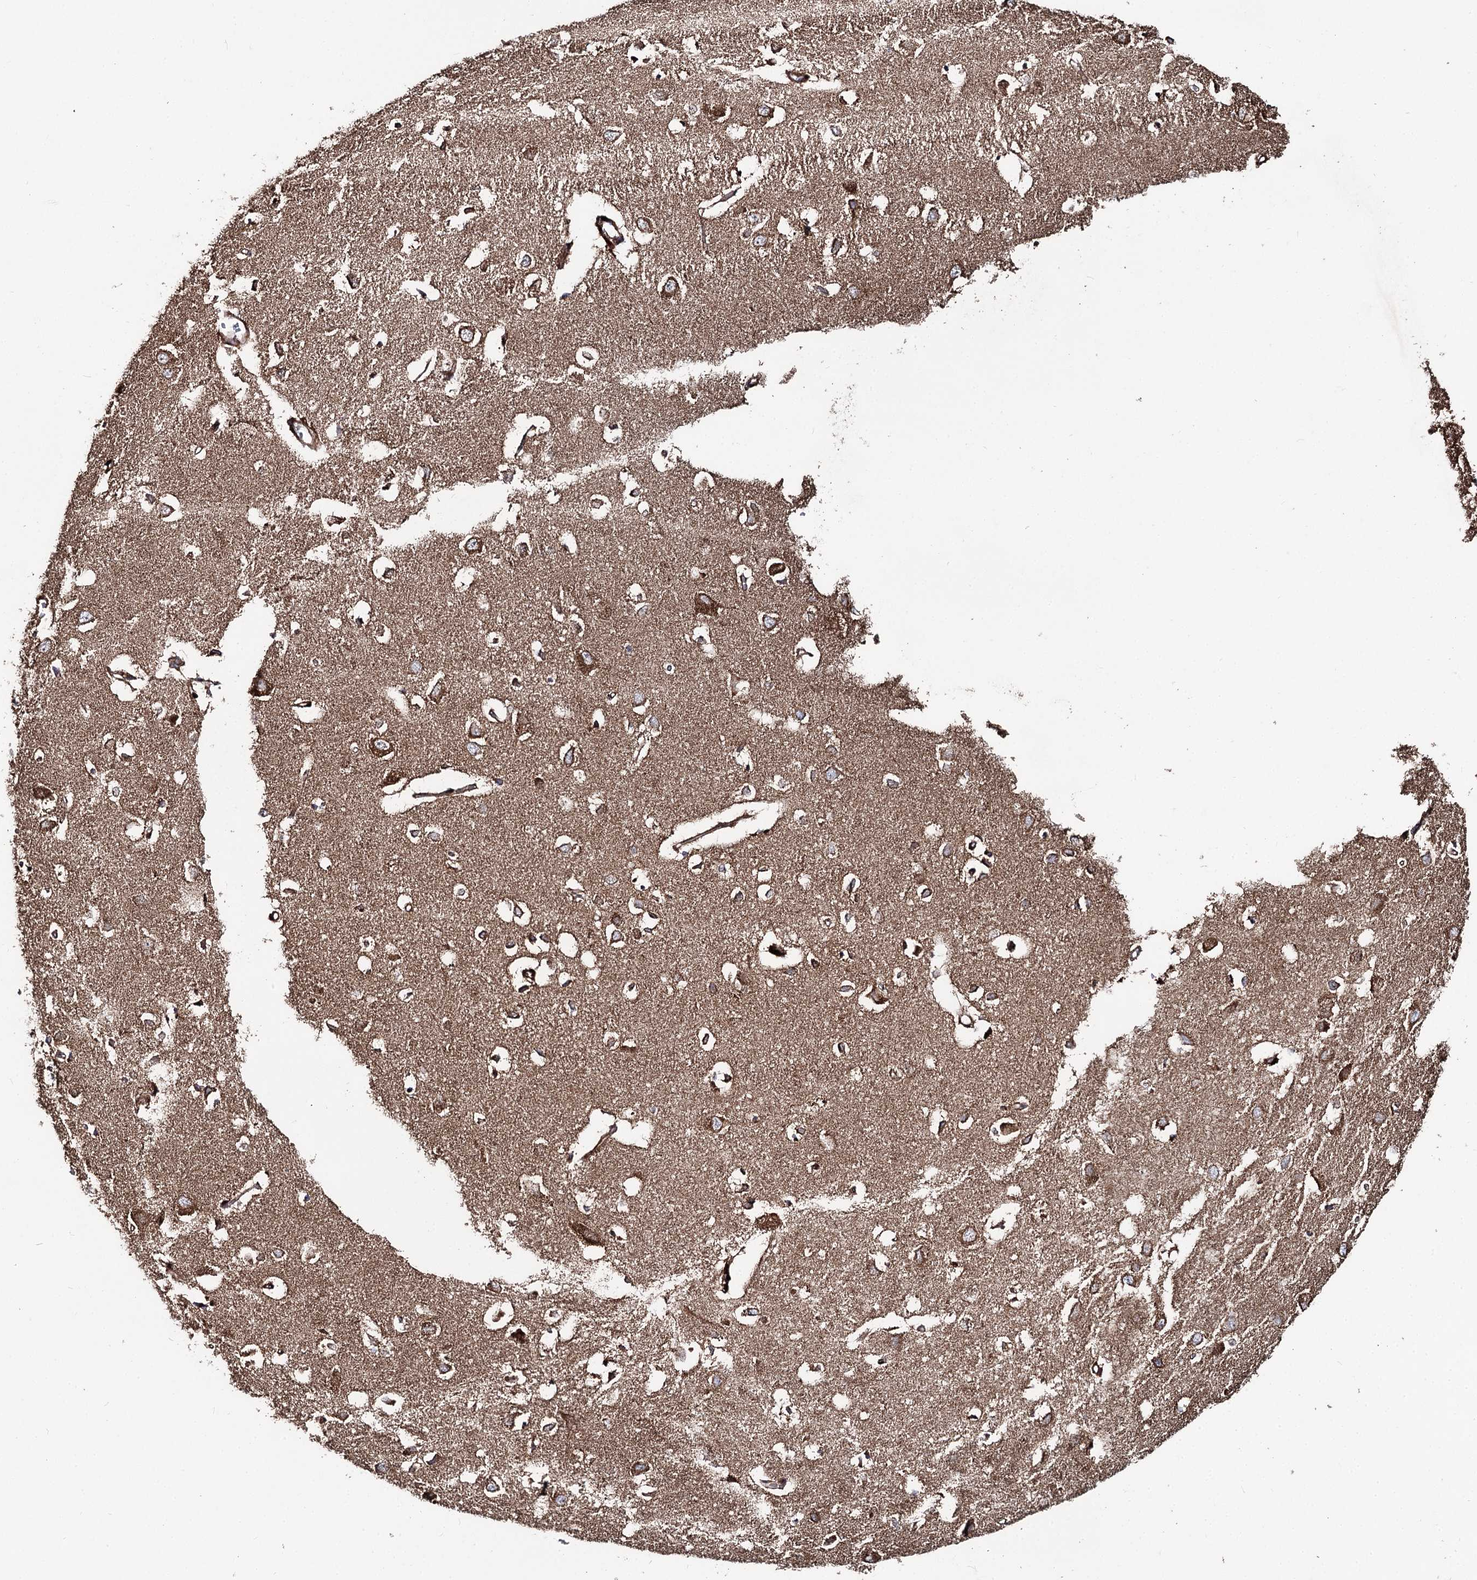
{"staining": {"intensity": "strong", "quantity": ">75%", "location": "cytoplasmic/membranous"}, "tissue": "cerebral cortex", "cell_type": "Endothelial cells", "image_type": "normal", "snomed": [{"axis": "morphology", "description": "Normal tissue, NOS"}, {"axis": "topography", "description": "Cerebral cortex"}], "caption": "Endothelial cells exhibit strong cytoplasmic/membranous positivity in about >75% of cells in benign cerebral cortex. Immunohistochemistry stains the protein in brown and the nuclei are stained blue.", "gene": "MSANTD2", "patient": {"sex": "female", "age": 64}}